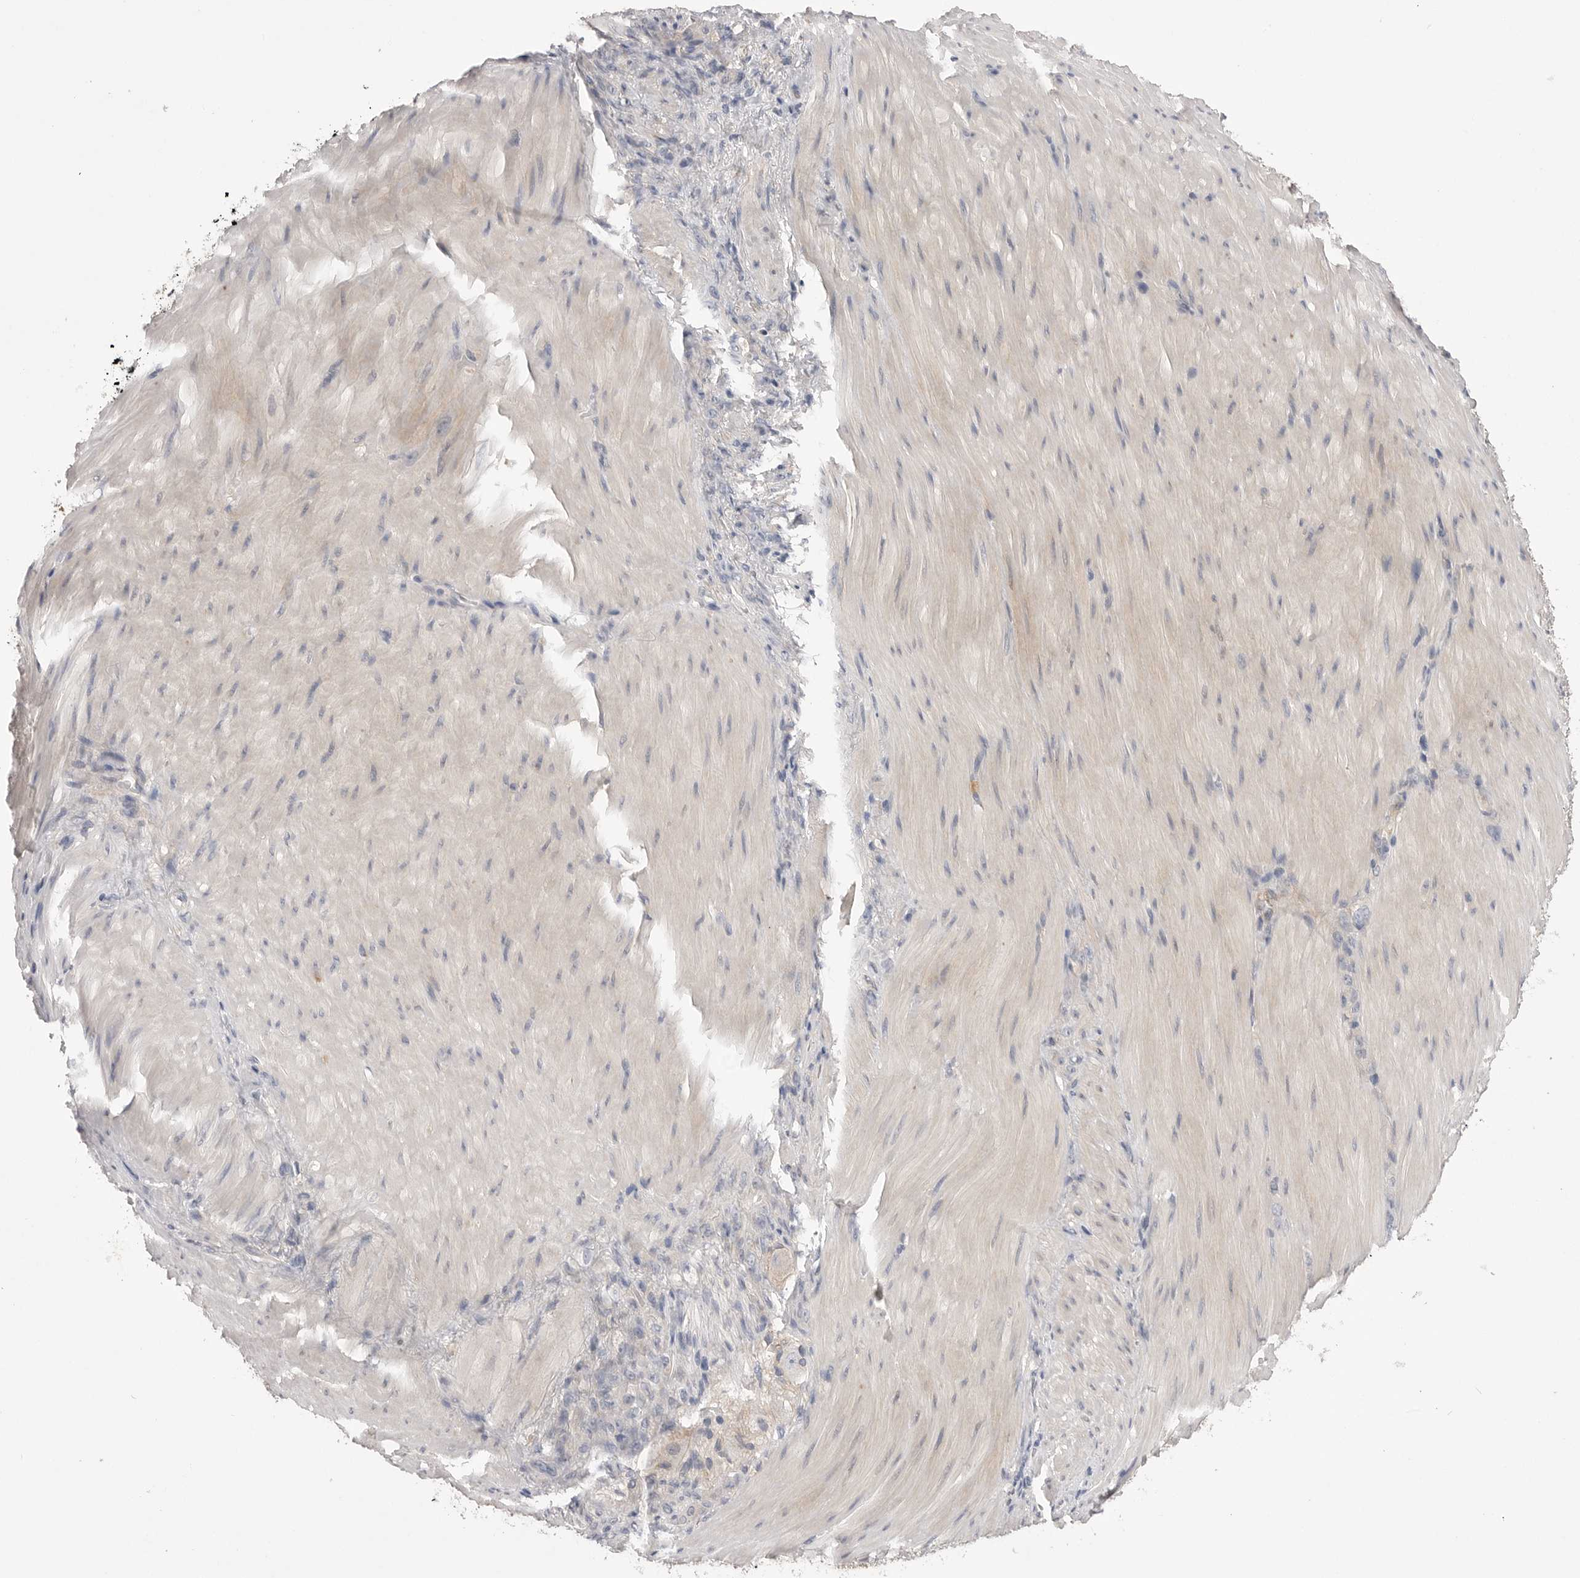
{"staining": {"intensity": "negative", "quantity": "none", "location": "none"}, "tissue": "stomach cancer", "cell_type": "Tumor cells", "image_type": "cancer", "snomed": [{"axis": "morphology", "description": "Normal tissue, NOS"}, {"axis": "morphology", "description": "Adenocarcinoma, NOS"}, {"axis": "topography", "description": "Stomach"}], "caption": "This is an immunohistochemistry image of stomach adenocarcinoma. There is no expression in tumor cells.", "gene": "VAC14", "patient": {"sex": "male", "age": 82}}